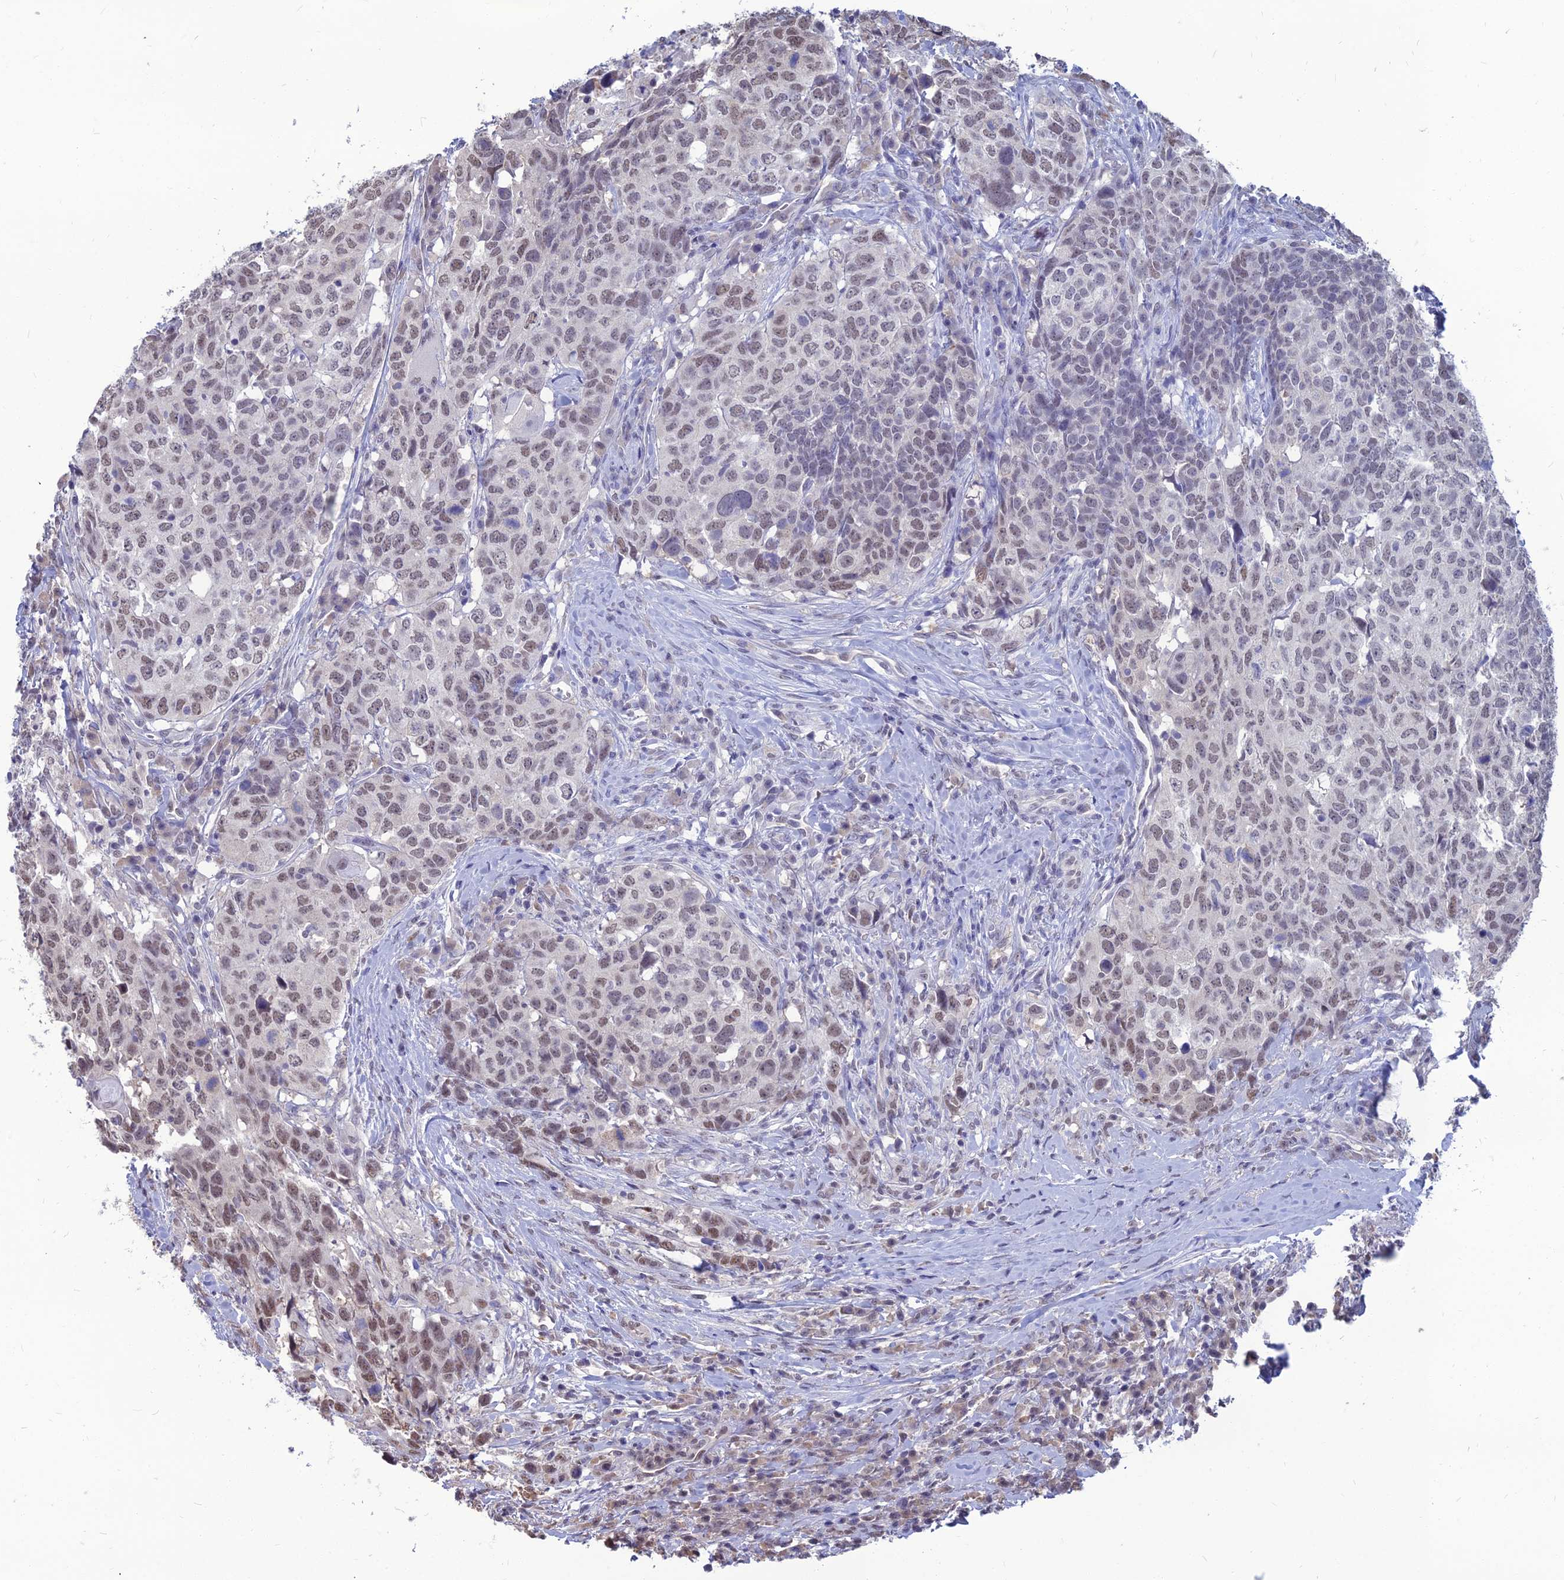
{"staining": {"intensity": "weak", "quantity": "25%-75%", "location": "nuclear"}, "tissue": "head and neck cancer", "cell_type": "Tumor cells", "image_type": "cancer", "snomed": [{"axis": "morphology", "description": "Squamous cell carcinoma, NOS"}, {"axis": "topography", "description": "Head-Neck"}], "caption": "Immunohistochemical staining of human head and neck cancer displays weak nuclear protein staining in about 25%-75% of tumor cells.", "gene": "SRSF7", "patient": {"sex": "male", "age": 66}}